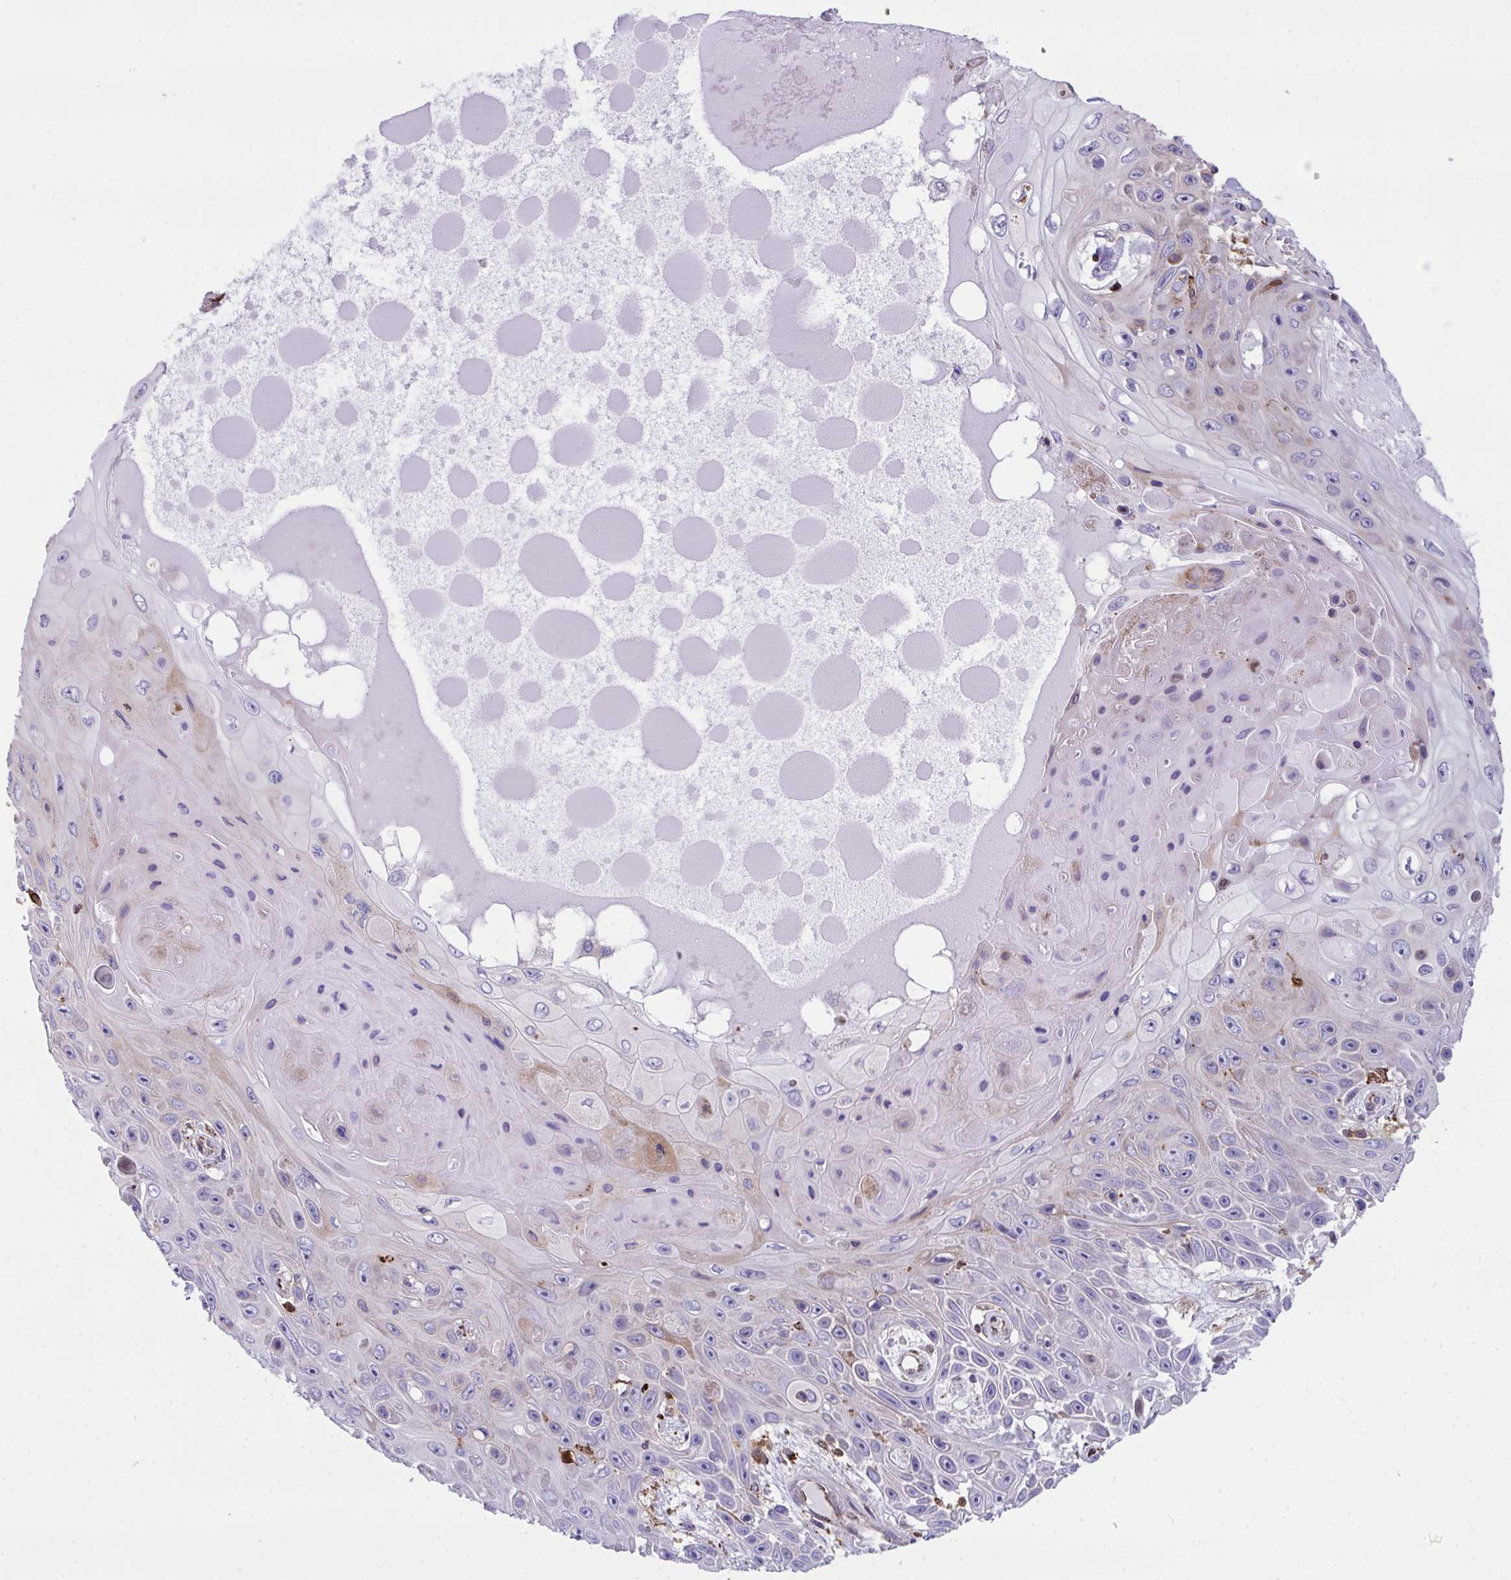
{"staining": {"intensity": "weak", "quantity": "<25%", "location": "cytoplasmic/membranous"}, "tissue": "skin cancer", "cell_type": "Tumor cells", "image_type": "cancer", "snomed": [{"axis": "morphology", "description": "Squamous cell carcinoma, NOS"}, {"axis": "topography", "description": "Skin"}], "caption": "Immunohistochemistry of skin cancer (squamous cell carcinoma) exhibits no positivity in tumor cells.", "gene": "PPIH", "patient": {"sex": "male", "age": 82}}